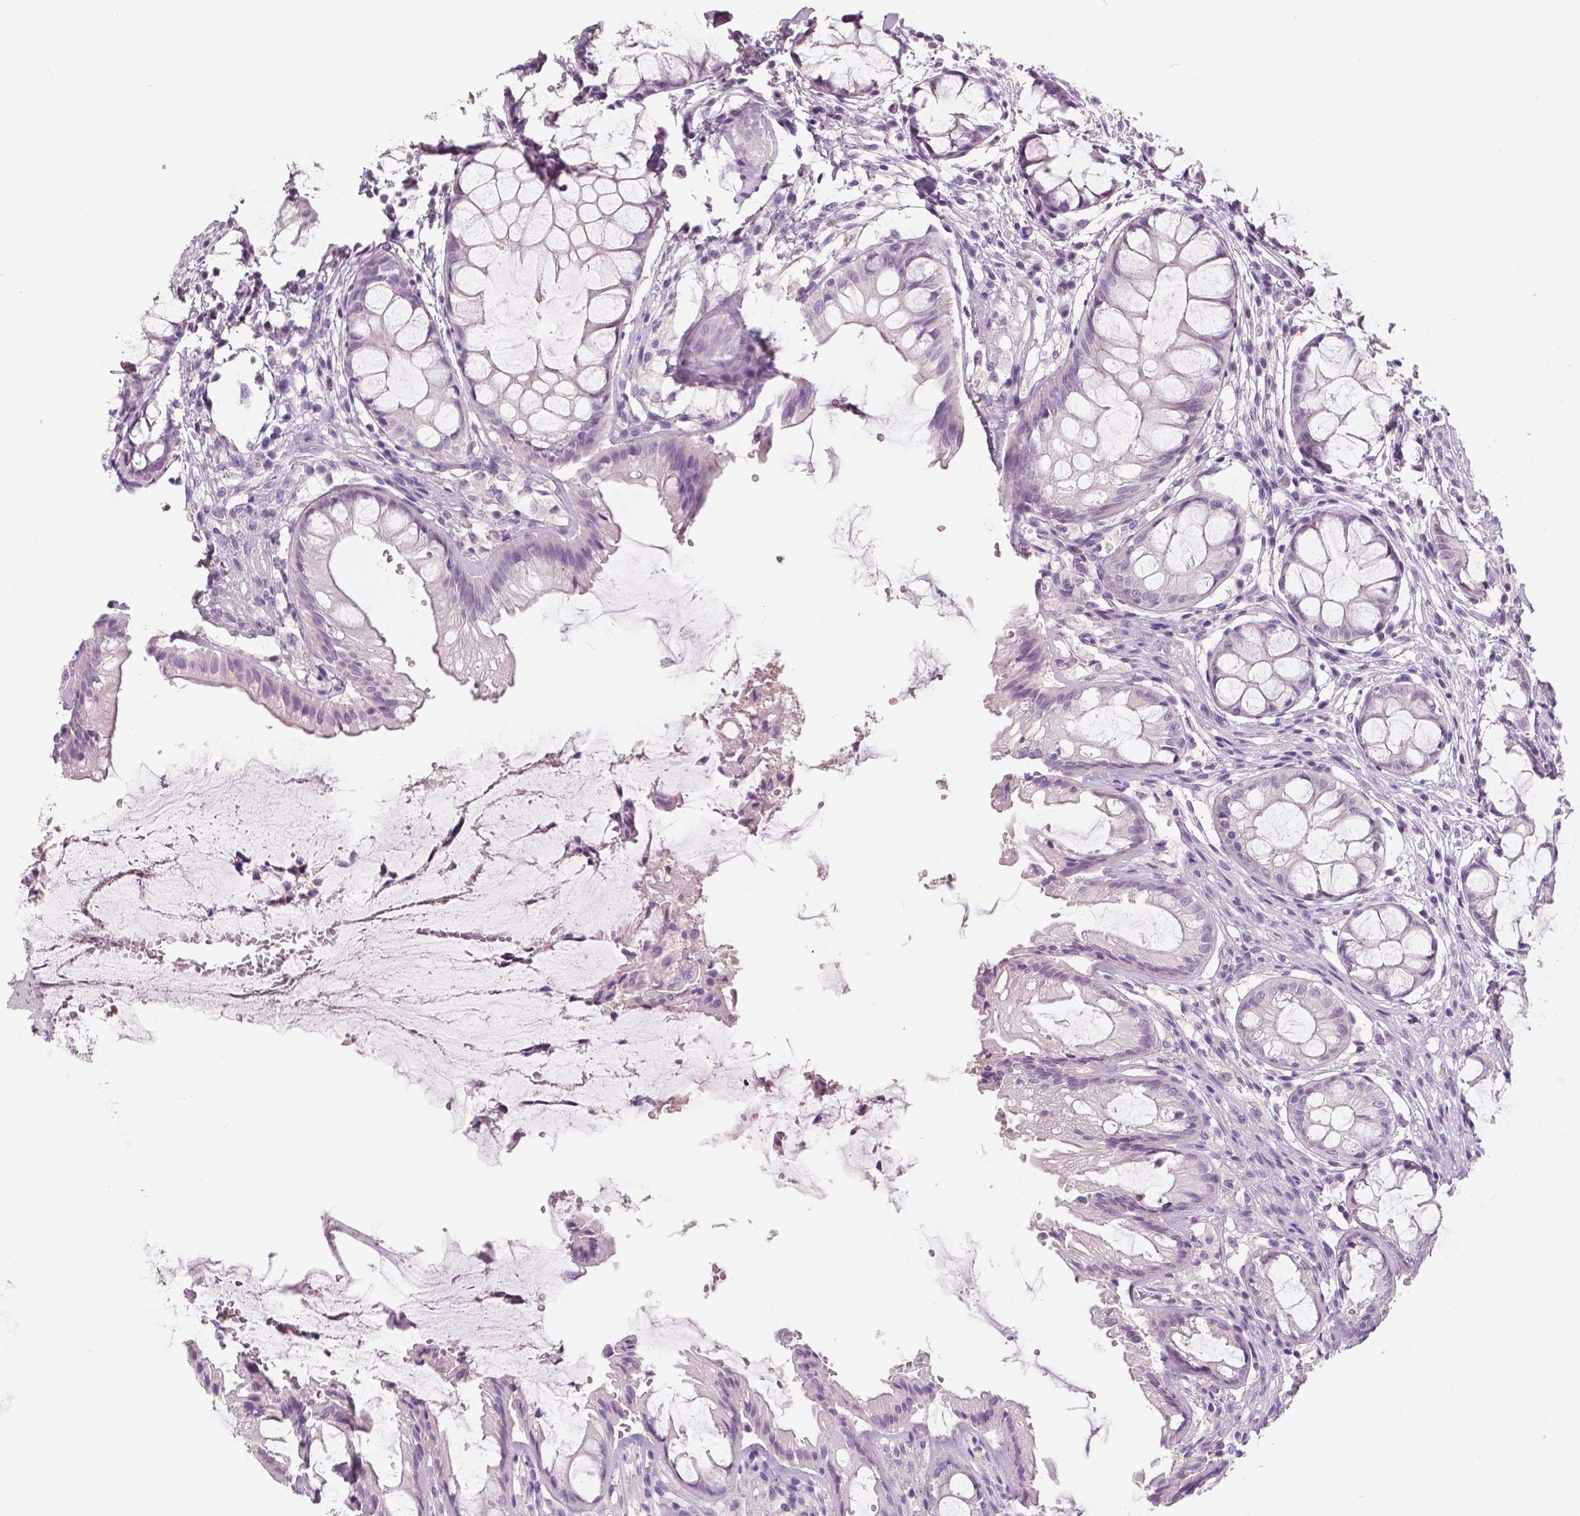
{"staining": {"intensity": "weak", "quantity": "25%-75%", "location": "cytoplasmic/membranous"}, "tissue": "rectum", "cell_type": "Glandular cells", "image_type": "normal", "snomed": [{"axis": "morphology", "description": "Normal tissue, NOS"}, {"axis": "topography", "description": "Rectum"}], "caption": "IHC photomicrograph of benign human rectum stained for a protein (brown), which displays low levels of weak cytoplasmic/membranous expression in approximately 25%-75% of glandular cells.", "gene": "SLC24A1", "patient": {"sex": "female", "age": 62}}